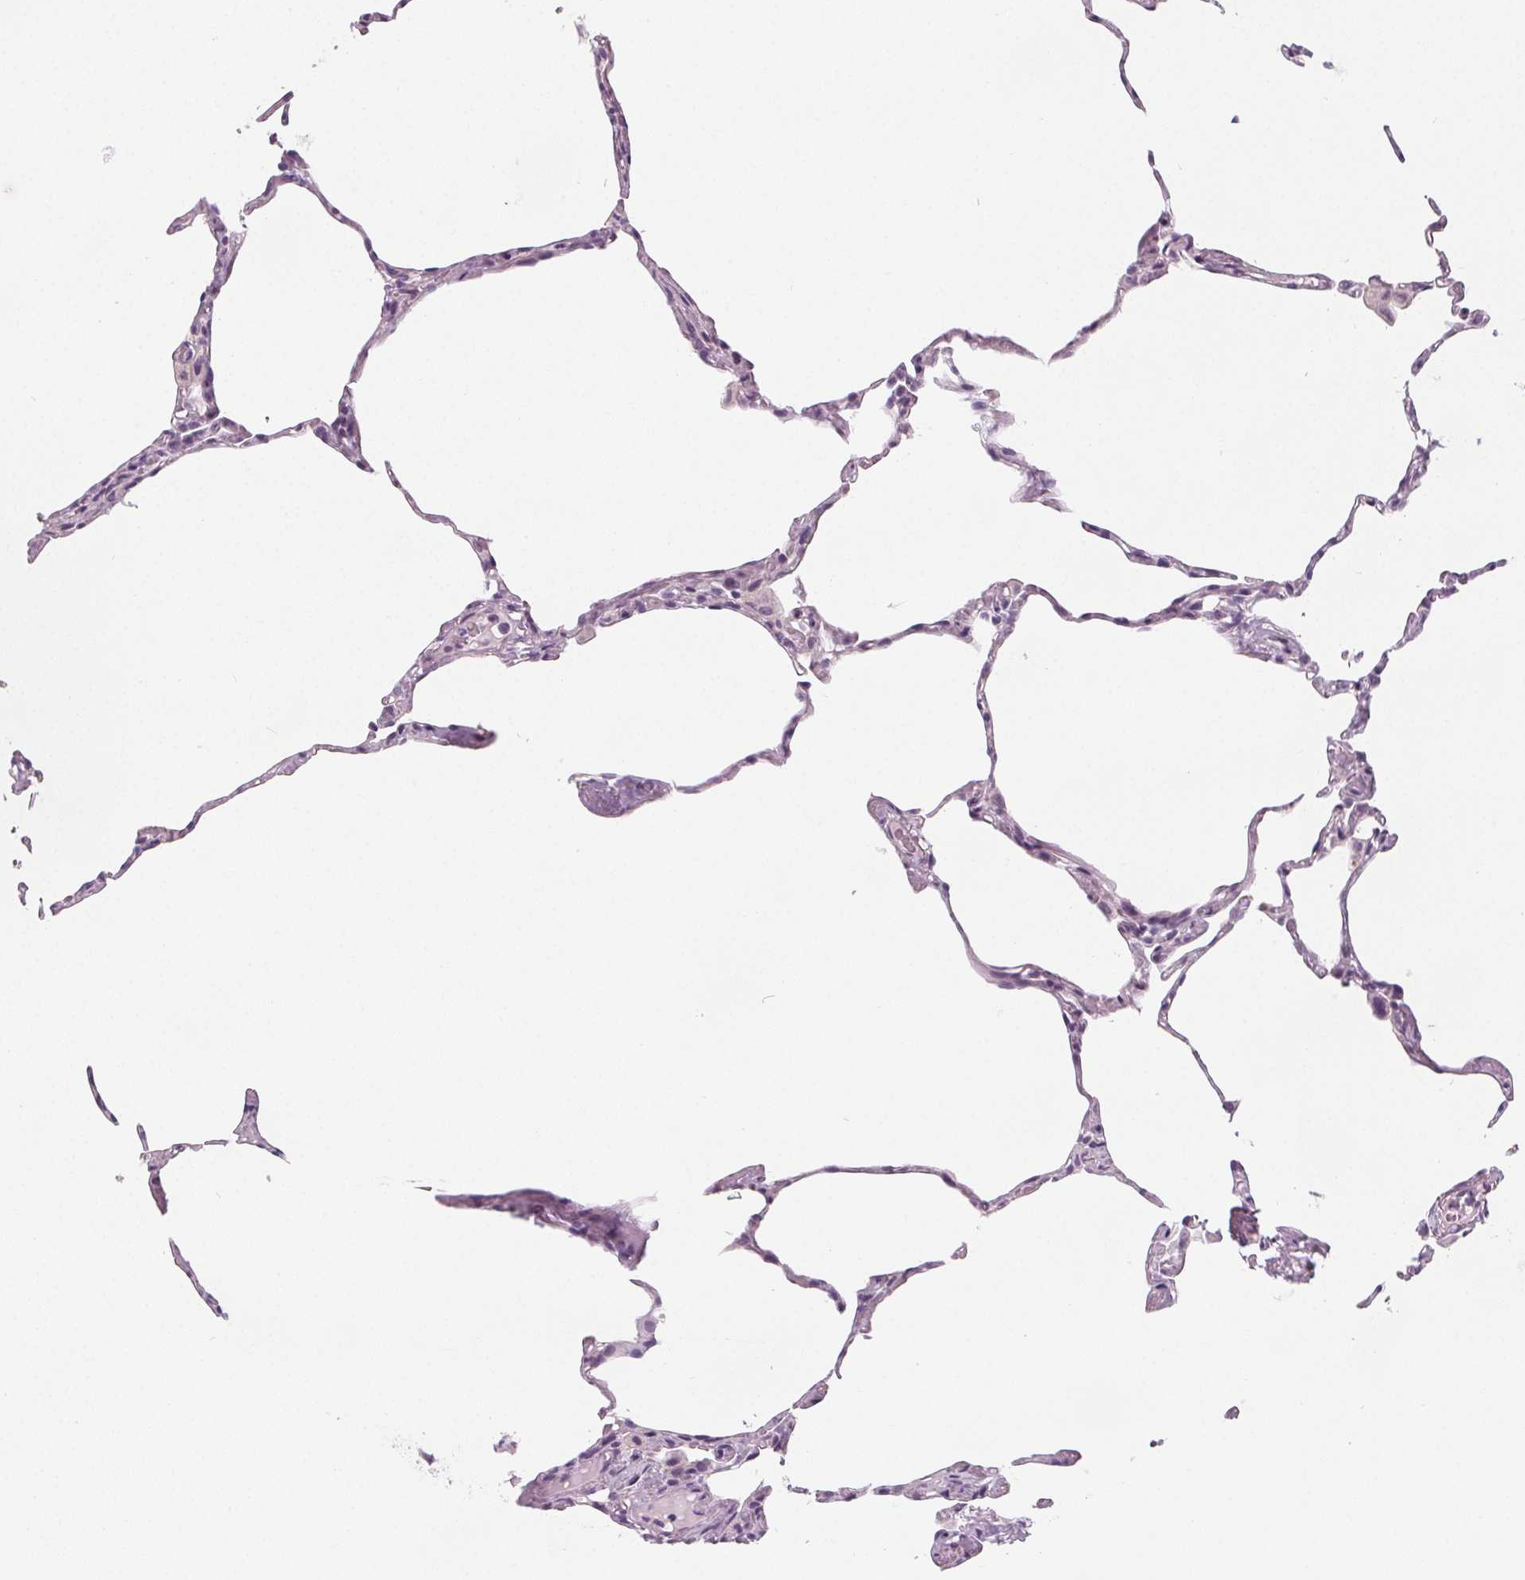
{"staining": {"intensity": "negative", "quantity": "none", "location": "none"}, "tissue": "lung", "cell_type": "Alveolar cells", "image_type": "normal", "snomed": [{"axis": "morphology", "description": "Normal tissue, NOS"}, {"axis": "topography", "description": "Lung"}], "caption": "The histopathology image displays no staining of alveolar cells in benign lung.", "gene": "SLC5A12", "patient": {"sex": "male", "age": 65}}